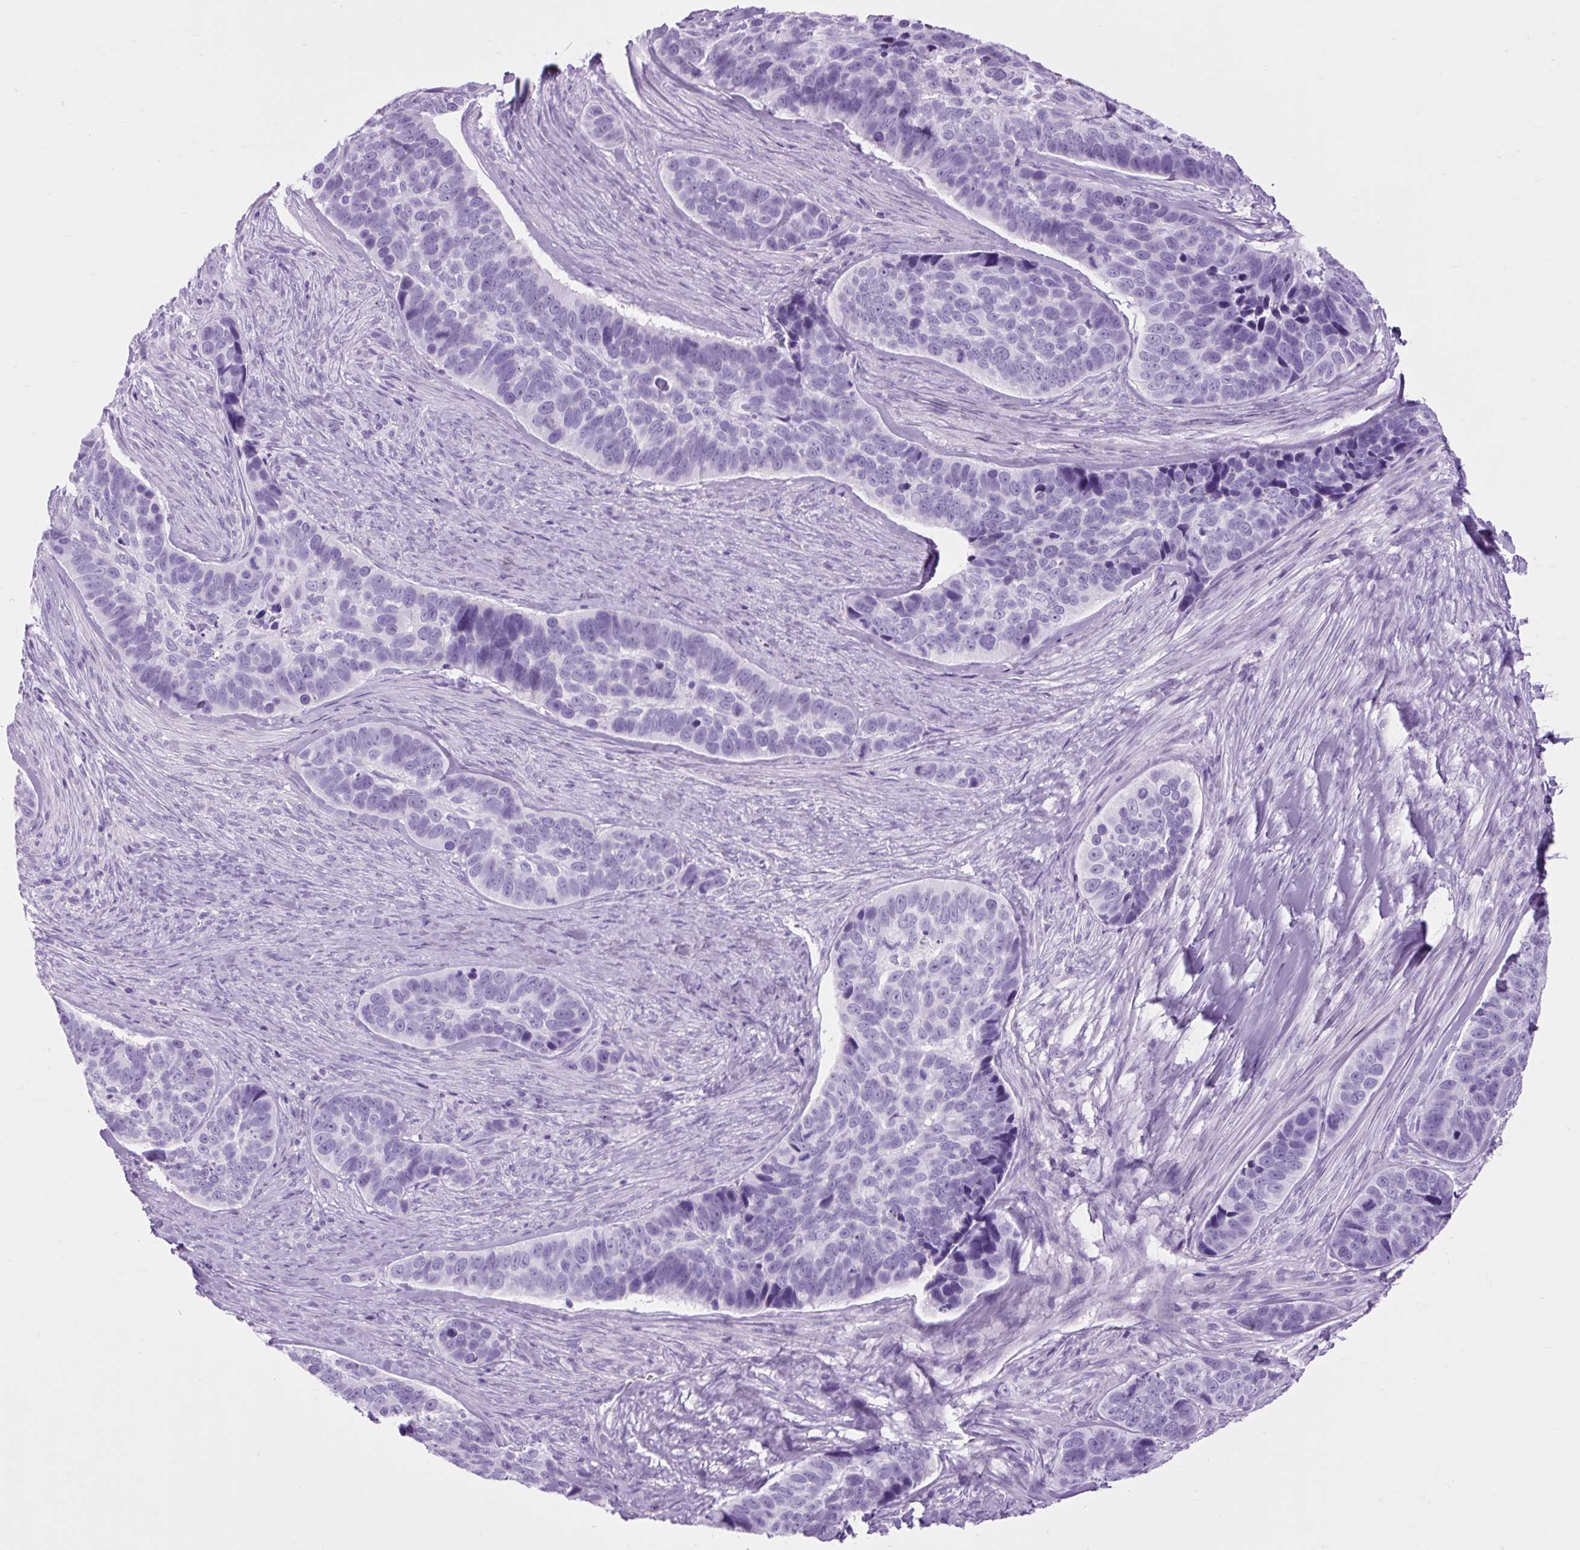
{"staining": {"intensity": "negative", "quantity": "none", "location": "none"}, "tissue": "skin cancer", "cell_type": "Tumor cells", "image_type": "cancer", "snomed": [{"axis": "morphology", "description": "Basal cell carcinoma"}, {"axis": "topography", "description": "Skin"}], "caption": "IHC histopathology image of skin basal cell carcinoma stained for a protein (brown), which displays no staining in tumor cells.", "gene": "DPP6", "patient": {"sex": "female", "age": 82}}